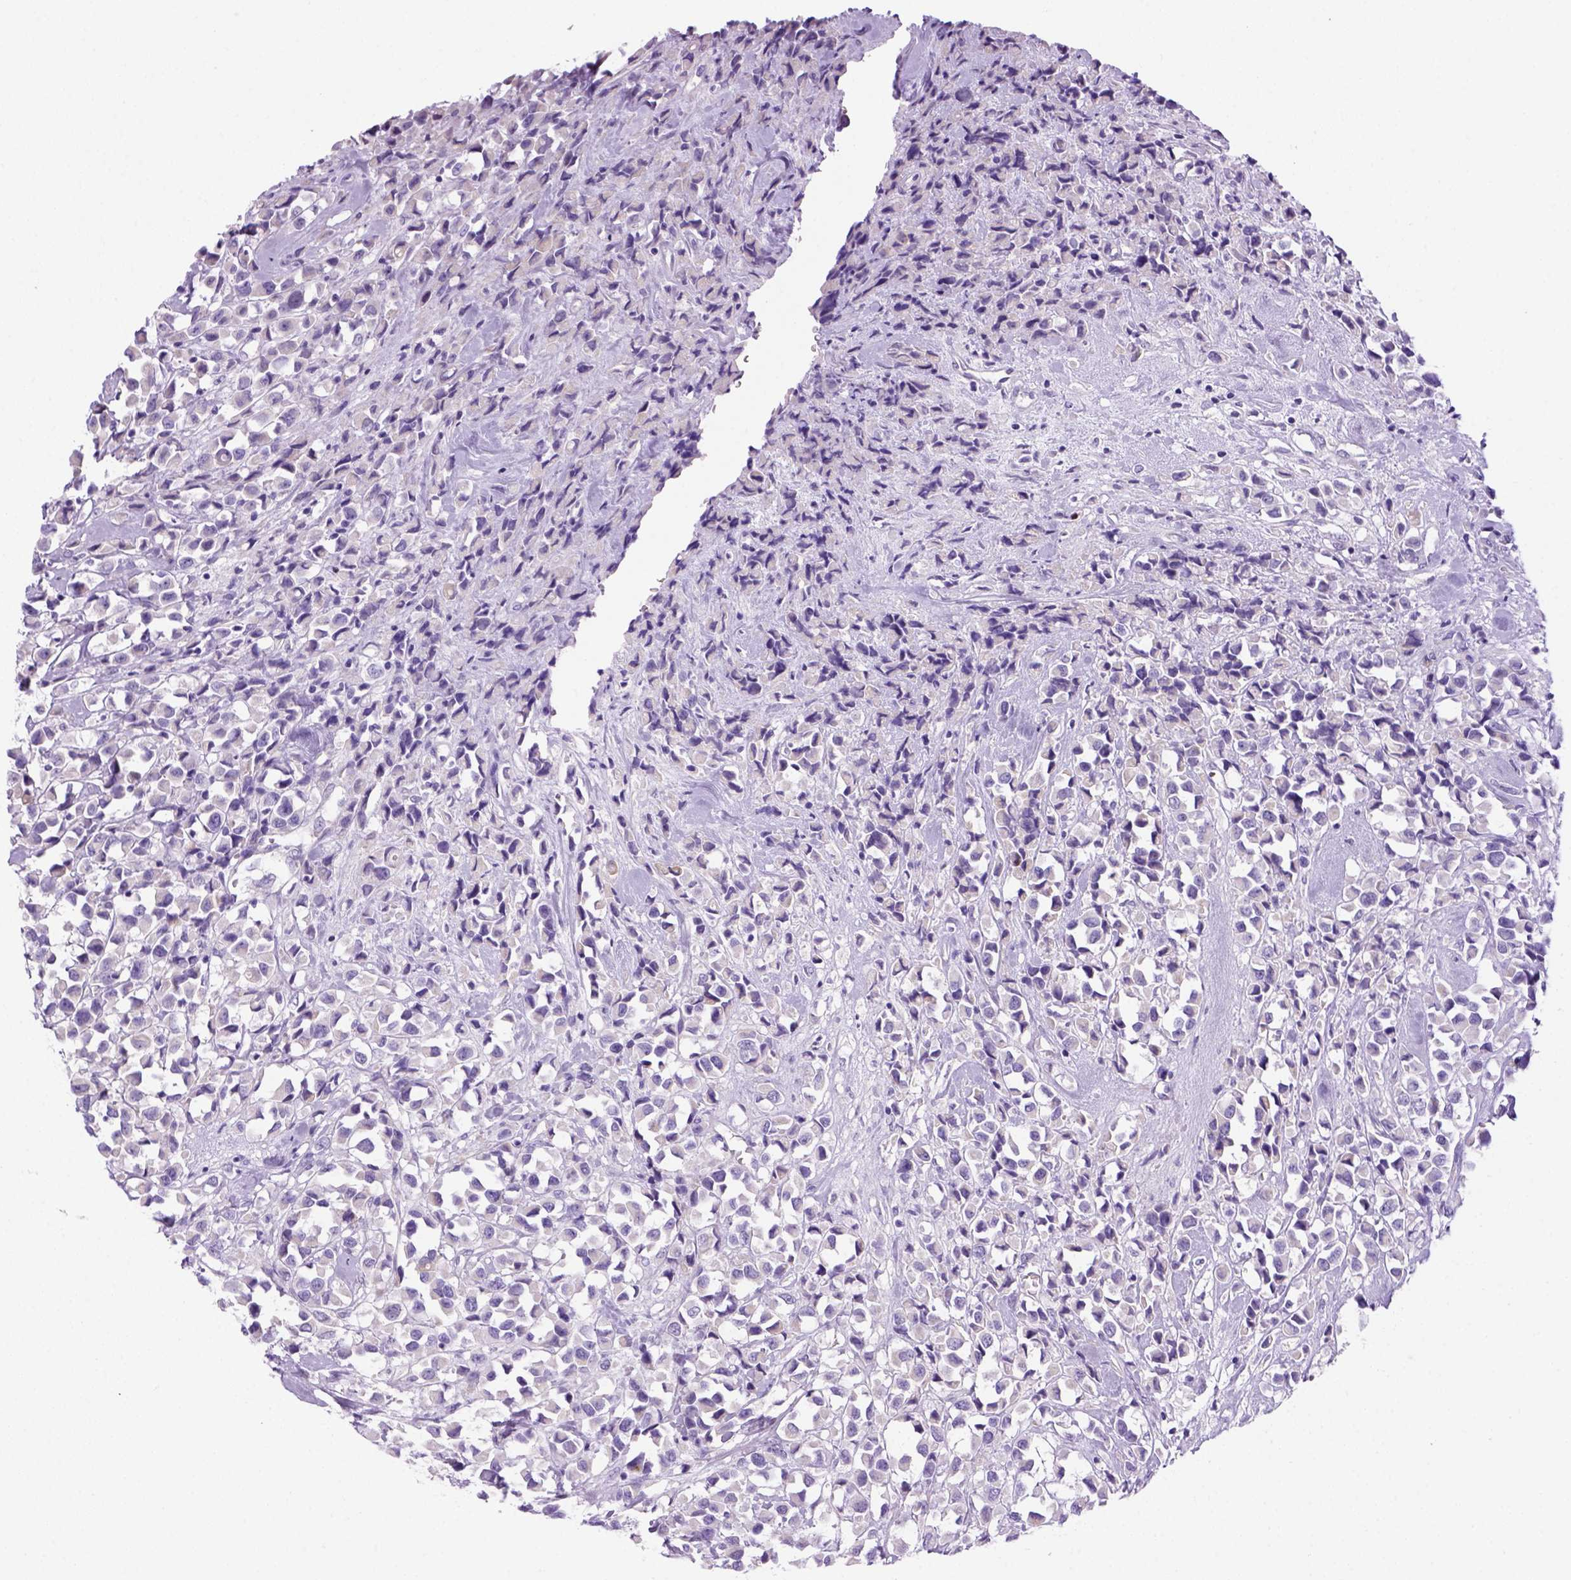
{"staining": {"intensity": "negative", "quantity": "none", "location": "none"}, "tissue": "breast cancer", "cell_type": "Tumor cells", "image_type": "cancer", "snomed": [{"axis": "morphology", "description": "Duct carcinoma"}, {"axis": "topography", "description": "Breast"}], "caption": "Immunohistochemical staining of intraductal carcinoma (breast) demonstrates no significant staining in tumor cells.", "gene": "DNAH11", "patient": {"sex": "female", "age": 61}}